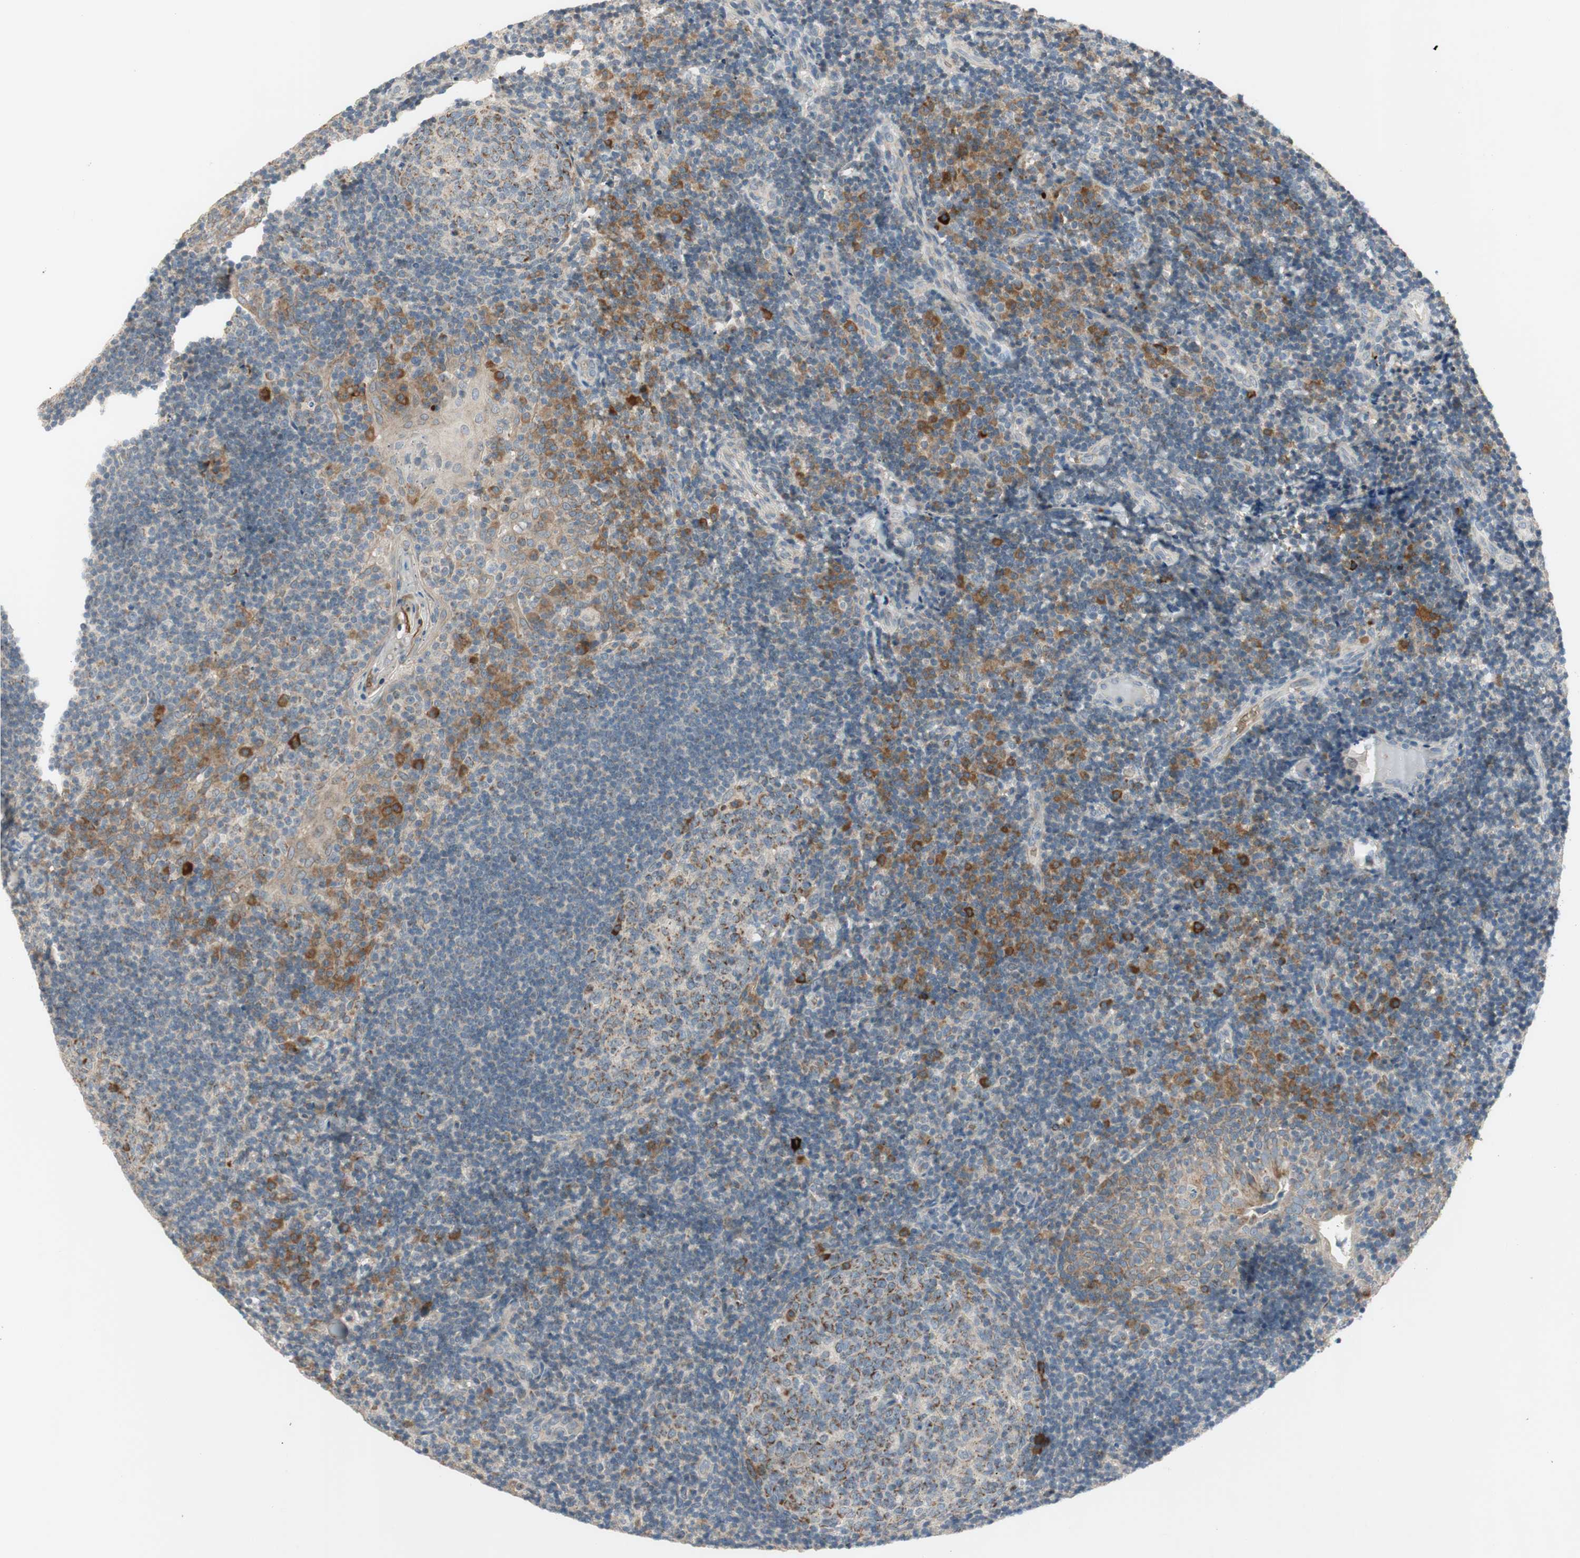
{"staining": {"intensity": "moderate", "quantity": "25%-75%", "location": "cytoplasmic/membranous"}, "tissue": "tonsil", "cell_type": "Germinal center cells", "image_type": "normal", "snomed": [{"axis": "morphology", "description": "Normal tissue, NOS"}, {"axis": "topography", "description": "Tonsil"}], "caption": "IHC of normal tonsil shows medium levels of moderate cytoplasmic/membranous positivity in approximately 25%-75% of germinal center cells.", "gene": "GYPC", "patient": {"sex": "female", "age": 40}}